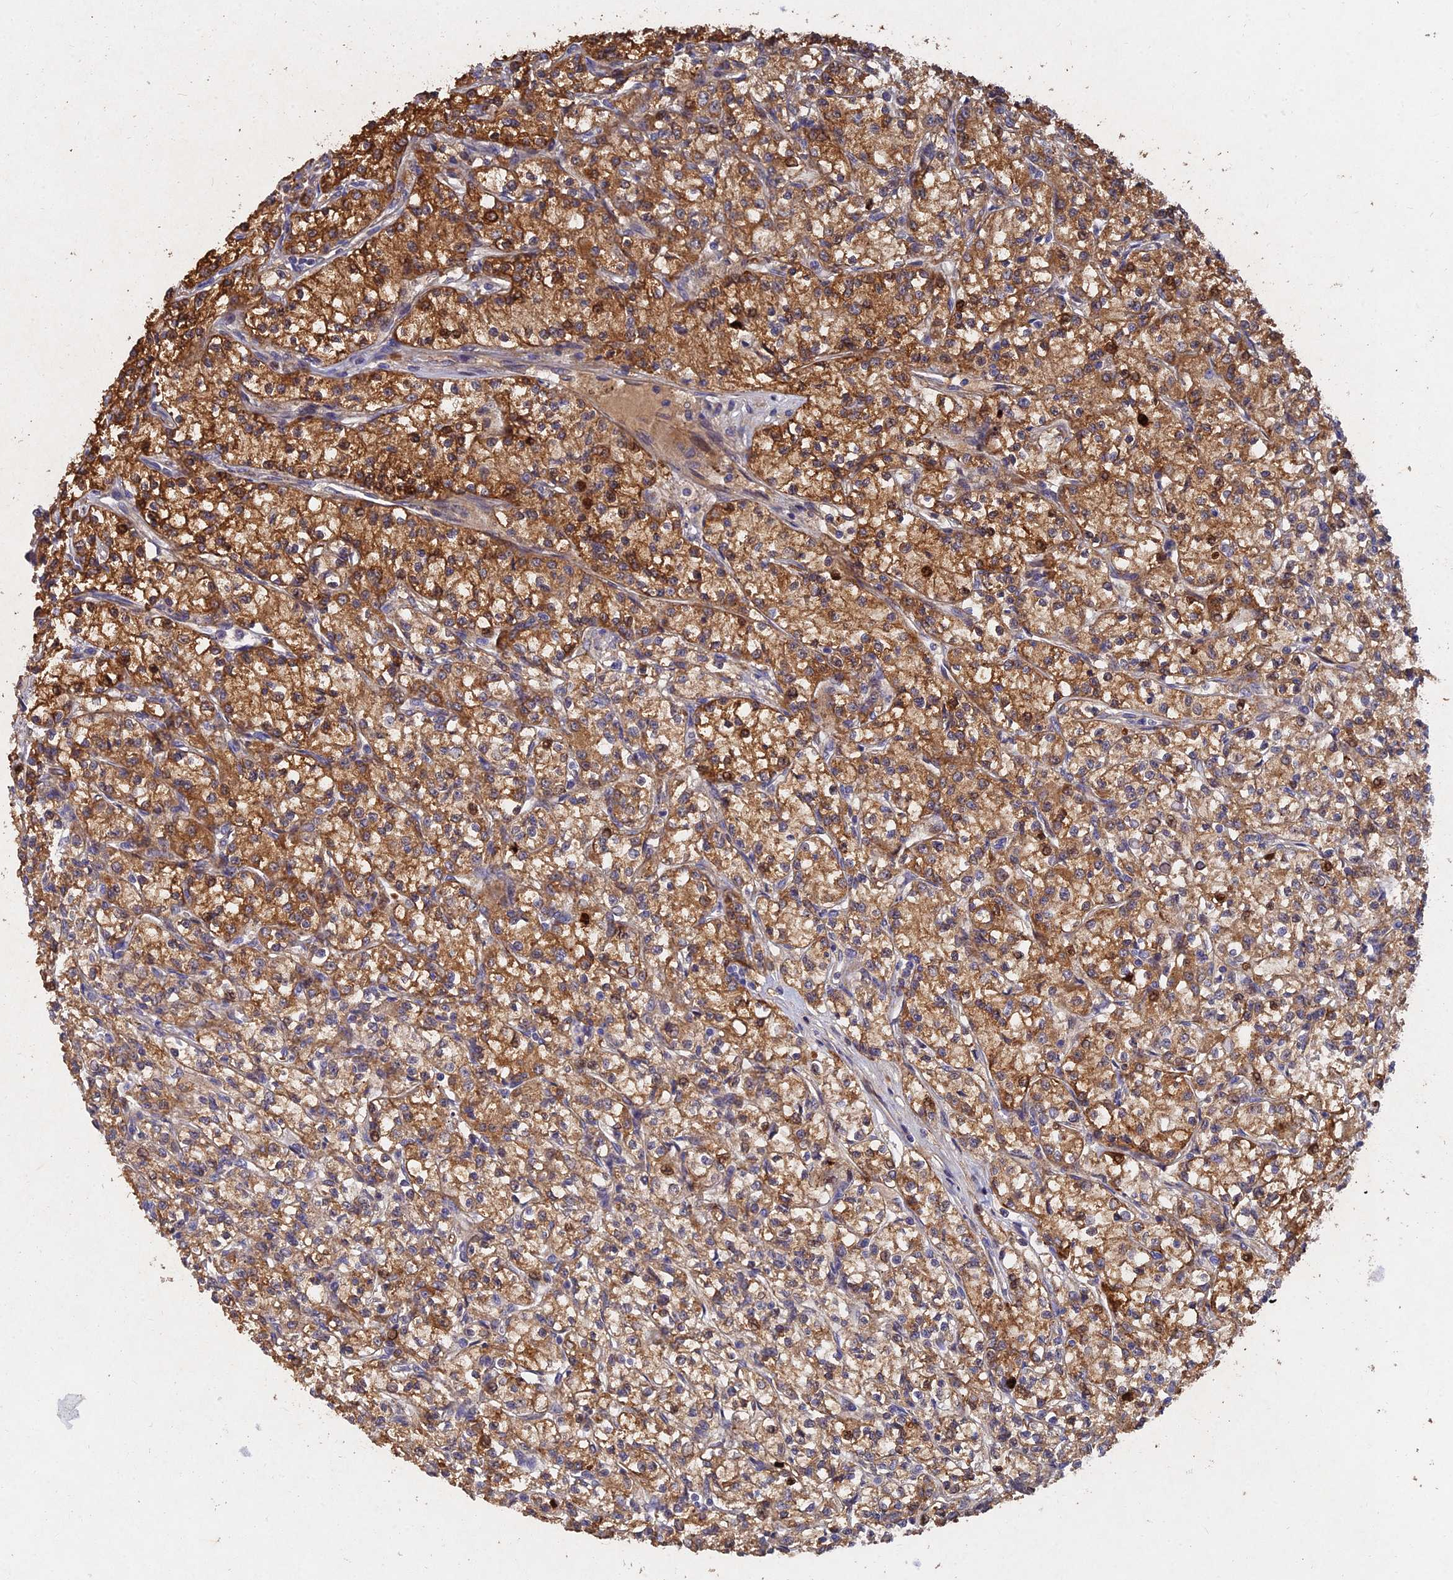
{"staining": {"intensity": "strong", "quantity": ">75%", "location": "cytoplasmic/membranous"}, "tissue": "renal cancer", "cell_type": "Tumor cells", "image_type": "cancer", "snomed": [{"axis": "morphology", "description": "Adenocarcinoma, NOS"}, {"axis": "topography", "description": "Kidney"}], "caption": "Renal adenocarcinoma stained with a brown dye exhibits strong cytoplasmic/membranous positive staining in about >75% of tumor cells.", "gene": "SLC38A11", "patient": {"sex": "female", "age": 59}}